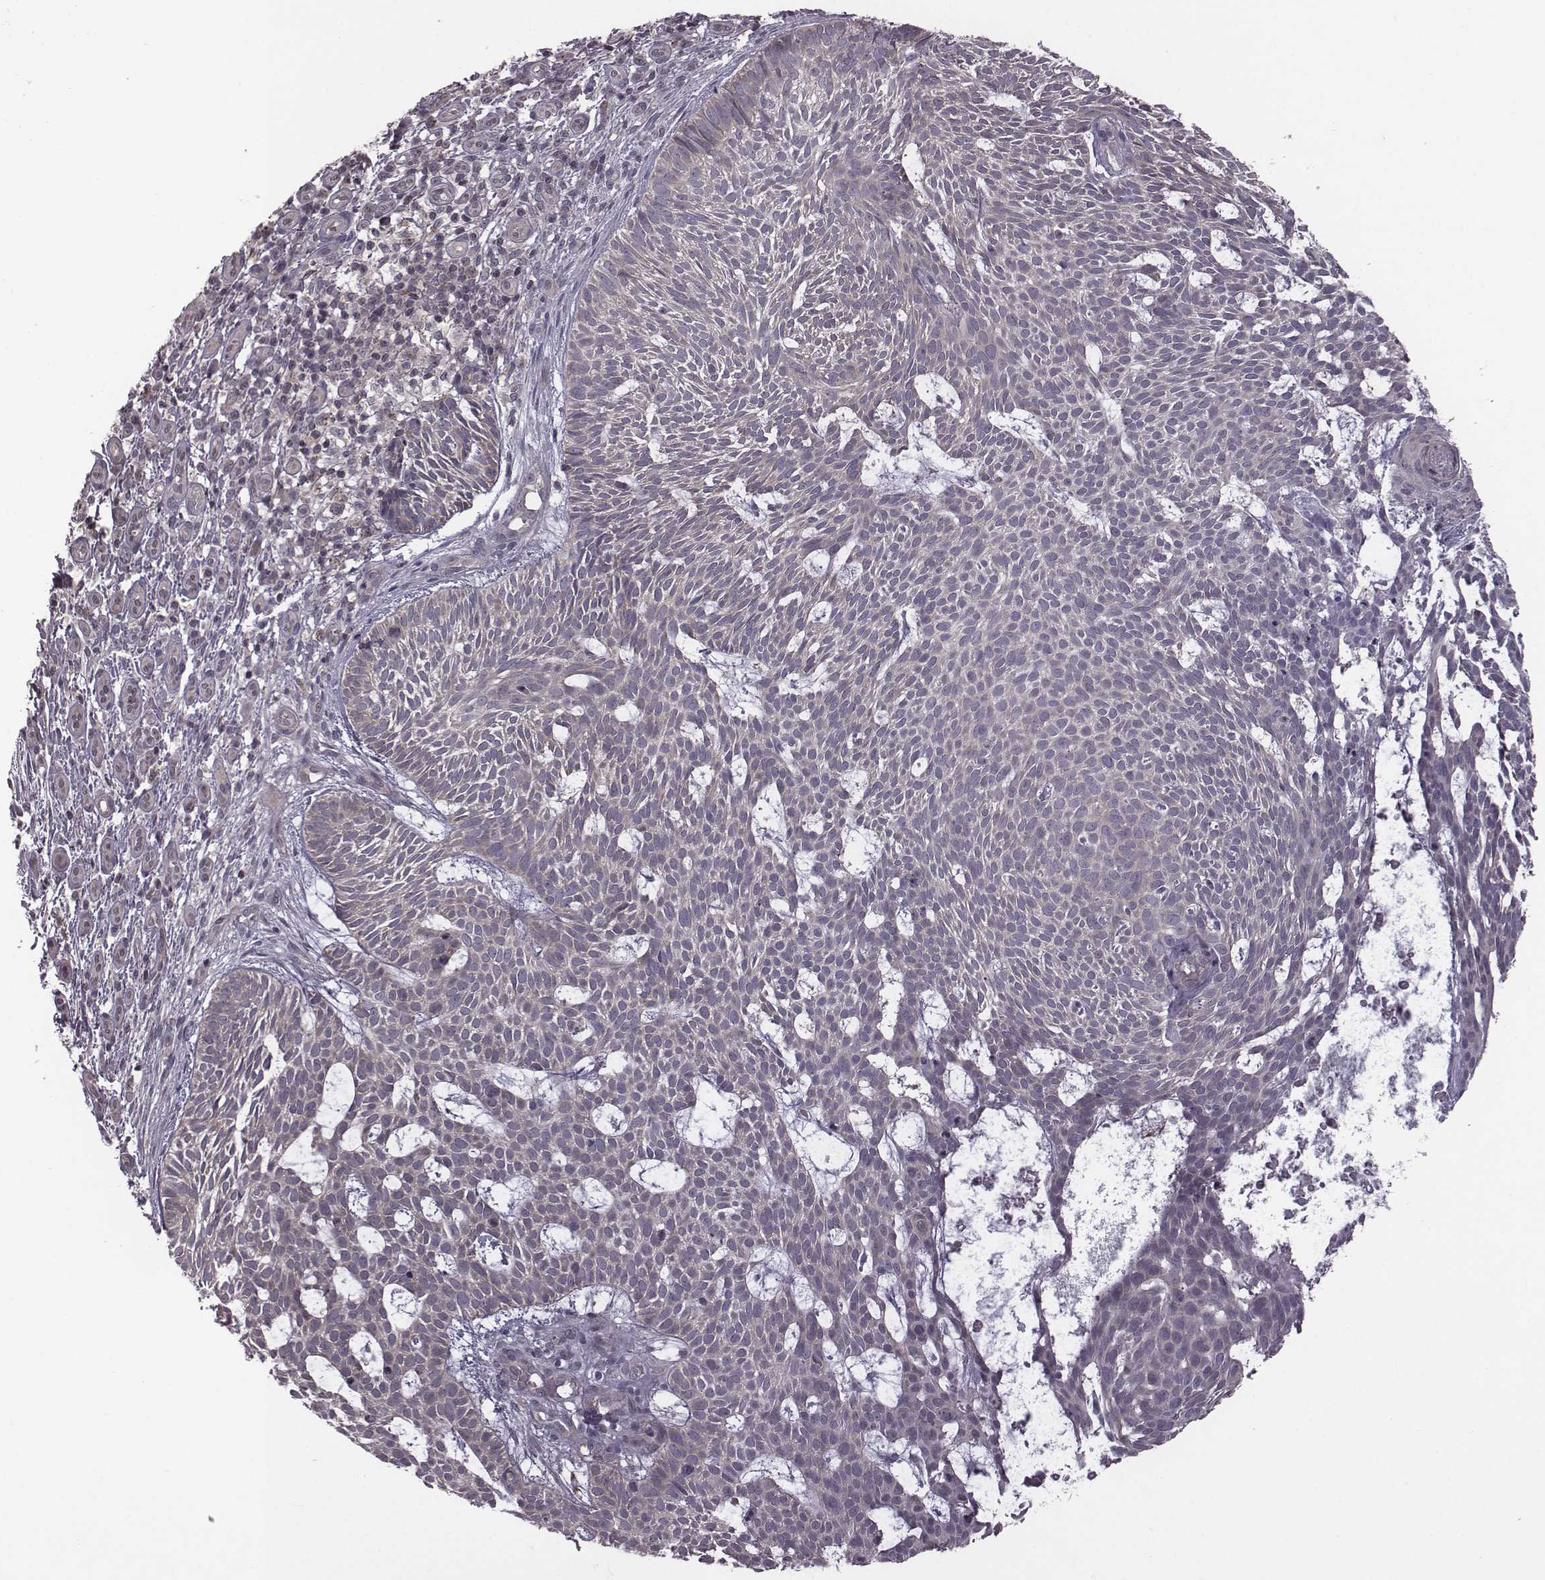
{"staining": {"intensity": "negative", "quantity": "none", "location": "none"}, "tissue": "skin cancer", "cell_type": "Tumor cells", "image_type": "cancer", "snomed": [{"axis": "morphology", "description": "Basal cell carcinoma"}, {"axis": "topography", "description": "Skin"}], "caption": "There is no significant staining in tumor cells of skin cancer (basal cell carcinoma).", "gene": "BICDL1", "patient": {"sex": "male", "age": 59}}